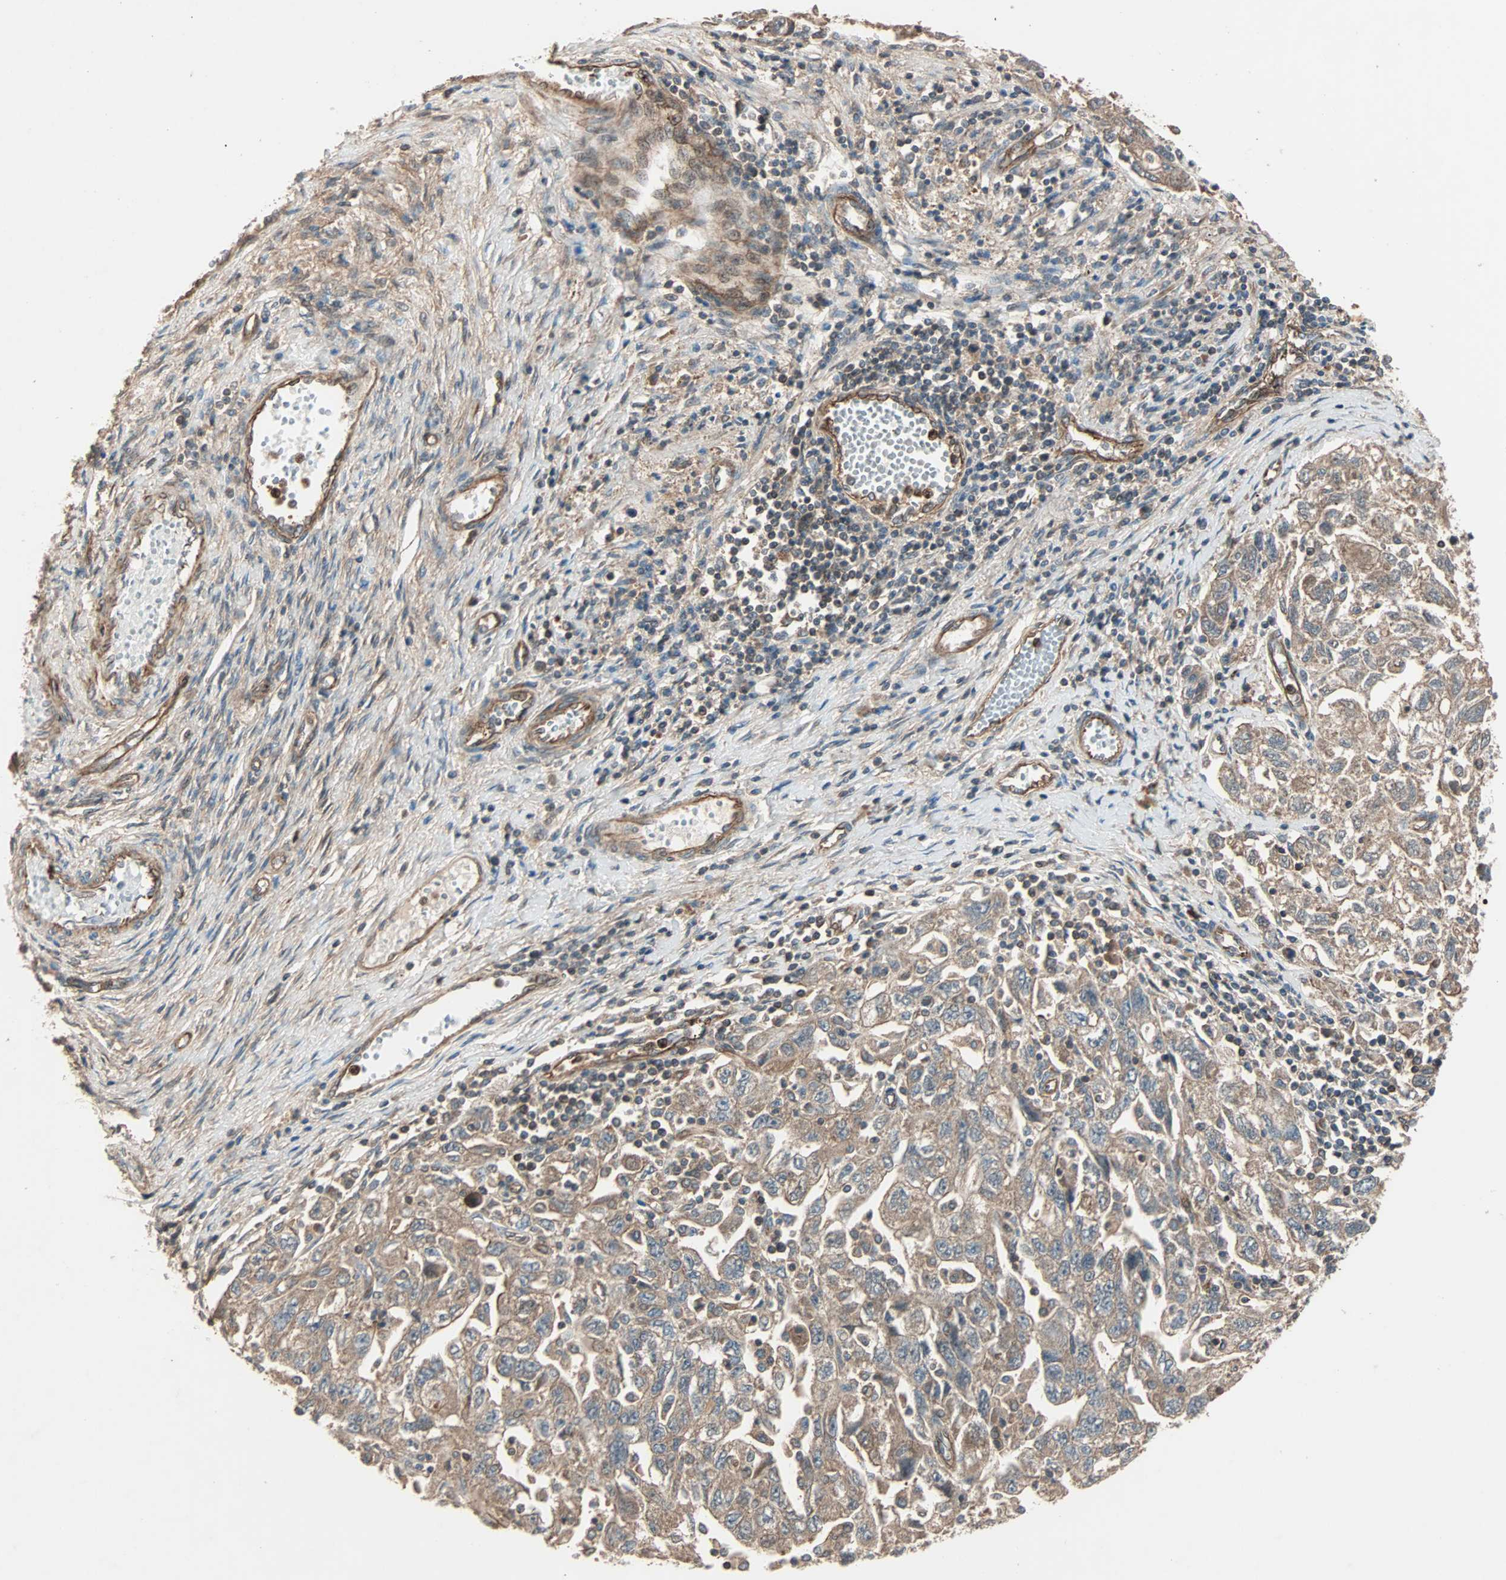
{"staining": {"intensity": "moderate", "quantity": ">75%", "location": "cytoplasmic/membranous"}, "tissue": "ovarian cancer", "cell_type": "Tumor cells", "image_type": "cancer", "snomed": [{"axis": "morphology", "description": "Carcinoma, NOS"}, {"axis": "morphology", "description": "Cystadenocarcinoma, serous, NOS"}, {"axis": "topography", "description": "Ovary"}], "caption": "Immunohistochemistry (IHC) of human ovarian carcinoma reveals medium levels of moderate cytoplasmic/membranous expression in approximately >75% of tumor cells.", "gene": "GCK", "patient": {"sex": "female", "age": 69}}